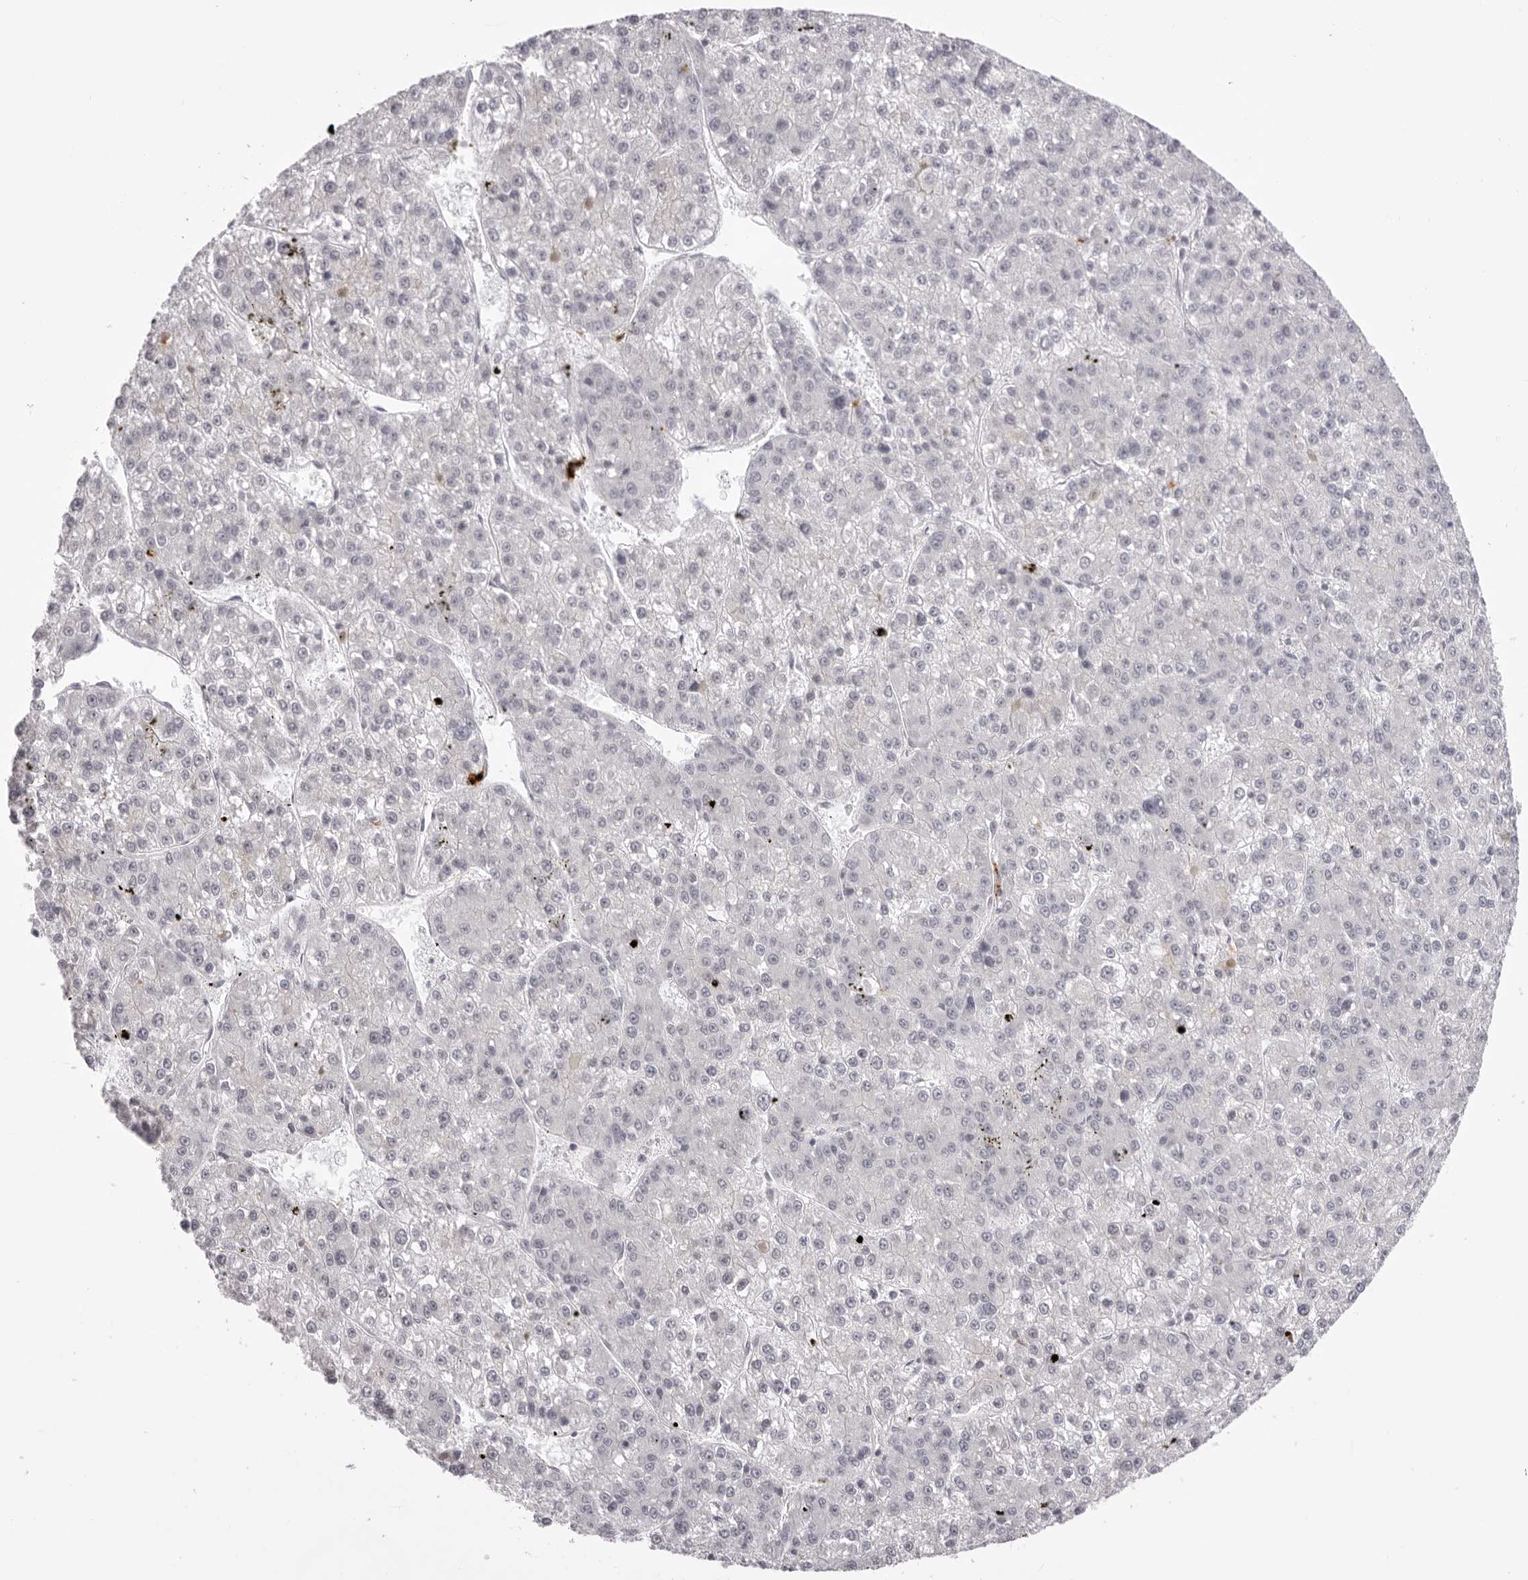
{"staining": {"intensity": "negative", "quantity": "none", "location": "none"}, "tissue": "liver cancer", "cell_type": "Tumor cells", "image_type": "cancer", "snomed": [{"axis": "morphology", "description": "Carcinoma, Hepatocellular, NOS"}, {"axis": "topography", "description": "Liver"}], "caption": "Tumor cells are negative for protein expression in human liver cancer.", "gene": "SUGCT", "patient": {"sex": "female", "age": 73}}